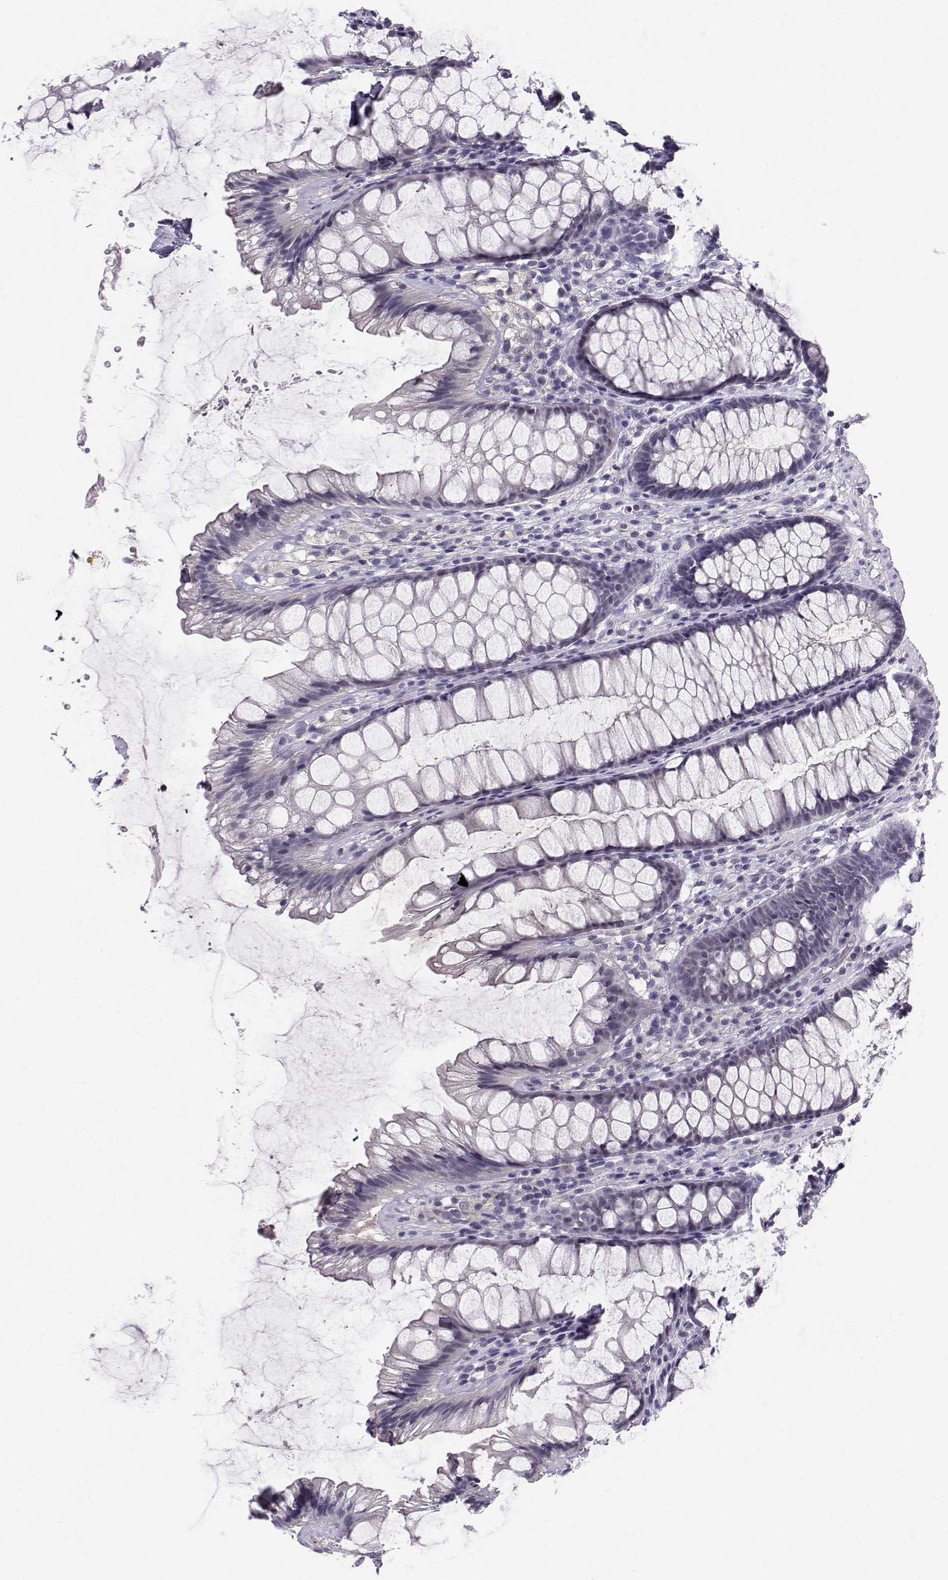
{"staining": {"intensity": "negative", "quantity": "none", "location": "none"}, "tissue": "rectum", "cell_type": "Glandular cells", "image_type": "normal", "snomed": [{"axis": "morphology", "description": "Normal tissue, NOS"}, {"axis": "topography", "description": "Rectum"}], "caption": "This histopathology image is of unremarkable rectum stained with immunohistochemistry (IHC) to label a protein in brown with the nuclei are counter-stained blue. There is no expression in glandular cells. (Immunohistochemistry (ihc), brightfield microscopy, high magnification).", "gene": "MROH7", "patient": {"sex": "male", "age": 72}}